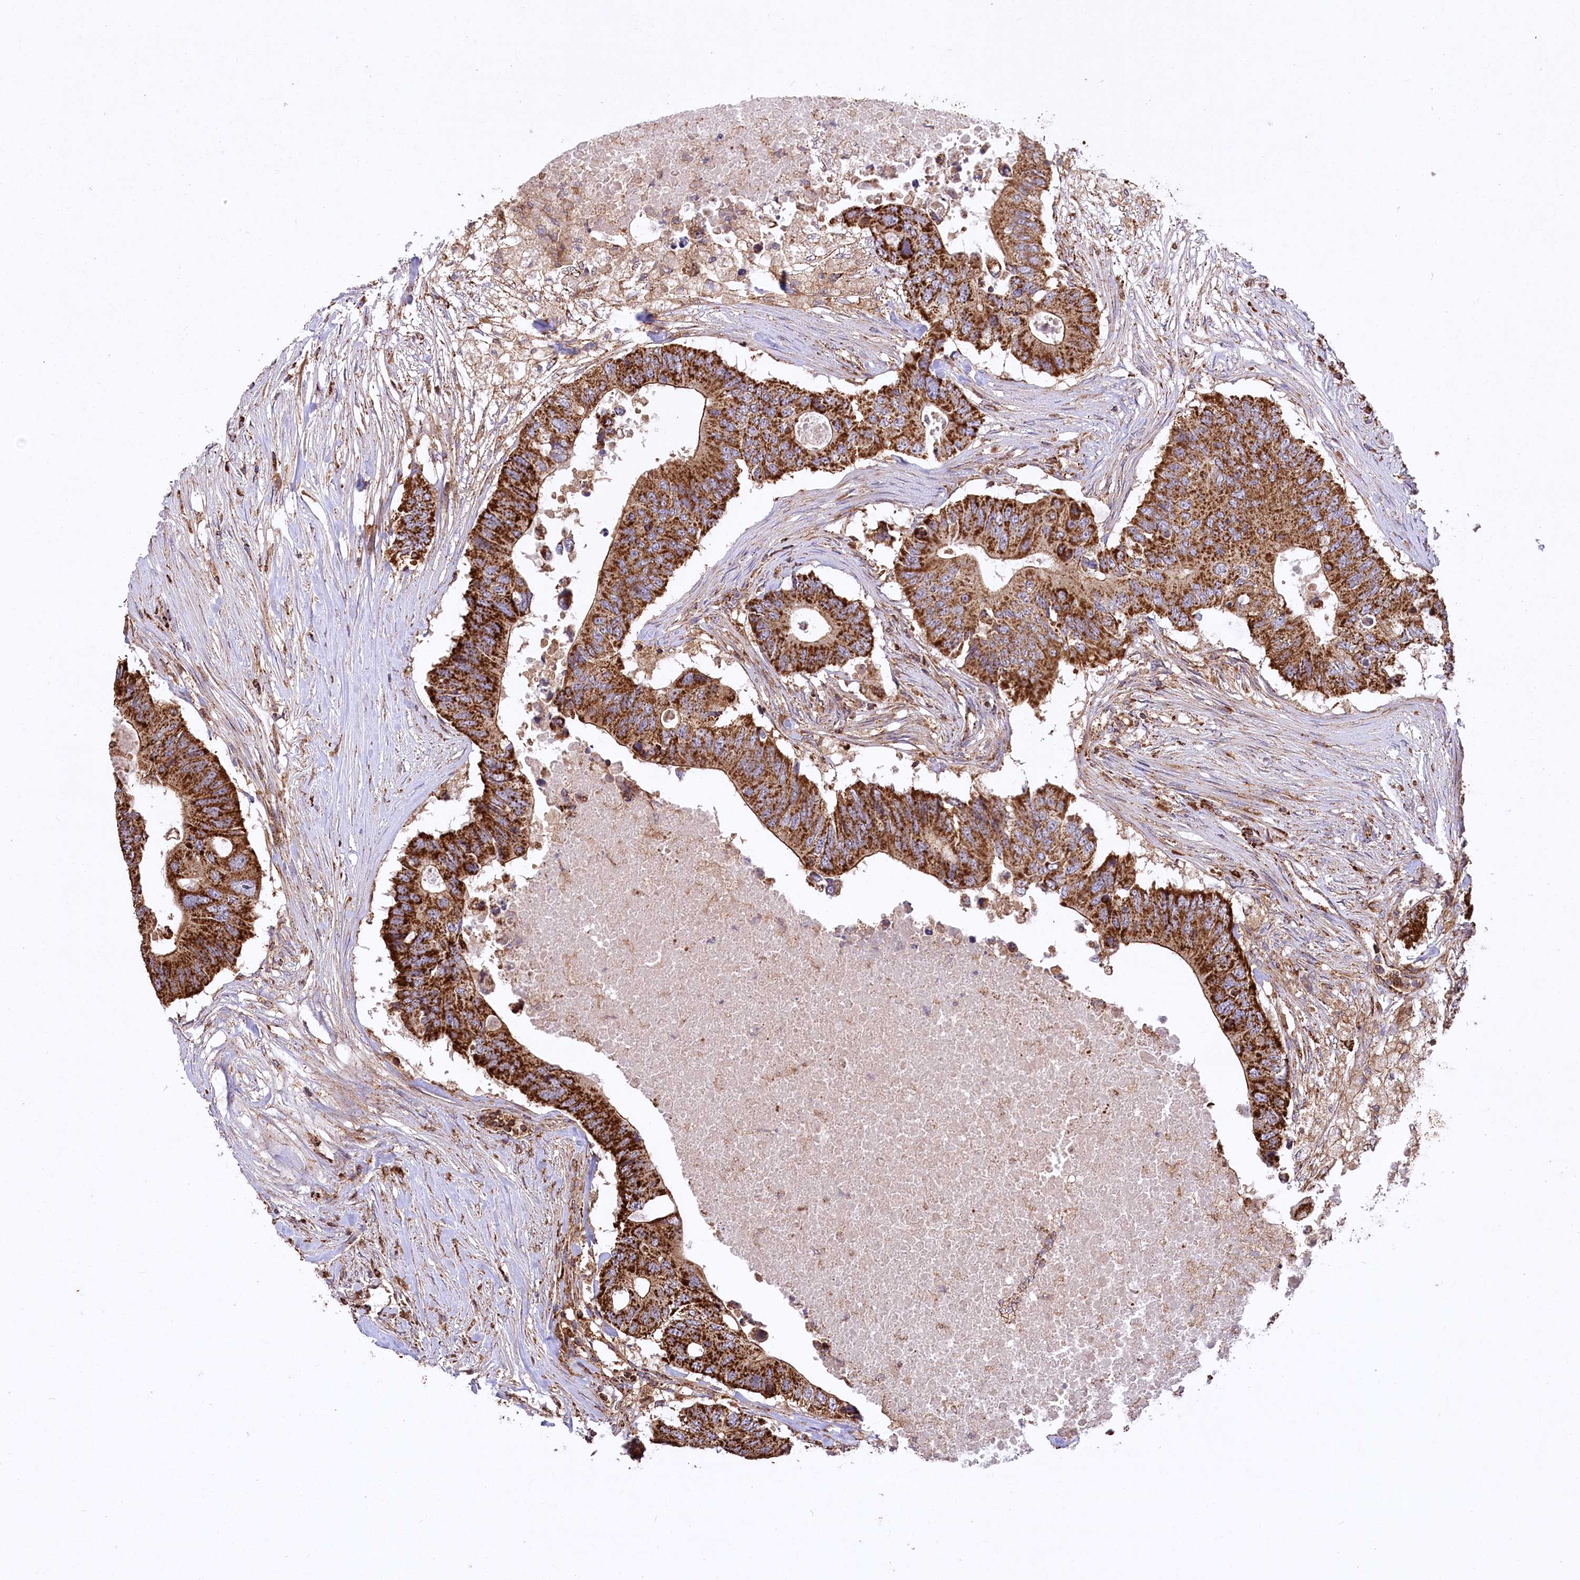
{"staining": {"intensity": "strong", "quantity": ">75%", "location": "cytoplasmic/membranous"}, "tissue": "colorectal cancer", "cell_type": "Tumor cells", "image_type": "cancer", "snomed": [{"axis": "morphology", "description": "Adenocarcinoma, NOS"}, {"axis": "topography", "description": "Colon"}], "caption": "The histopathology image shows a brown stain indicating the presence of a protein in the cytoplasmic/membranous of tumor cells in colorectal cancer (adenocarcinoma).", "gene": "CARD19", "patient": {"sex": "male", "age": 71}}